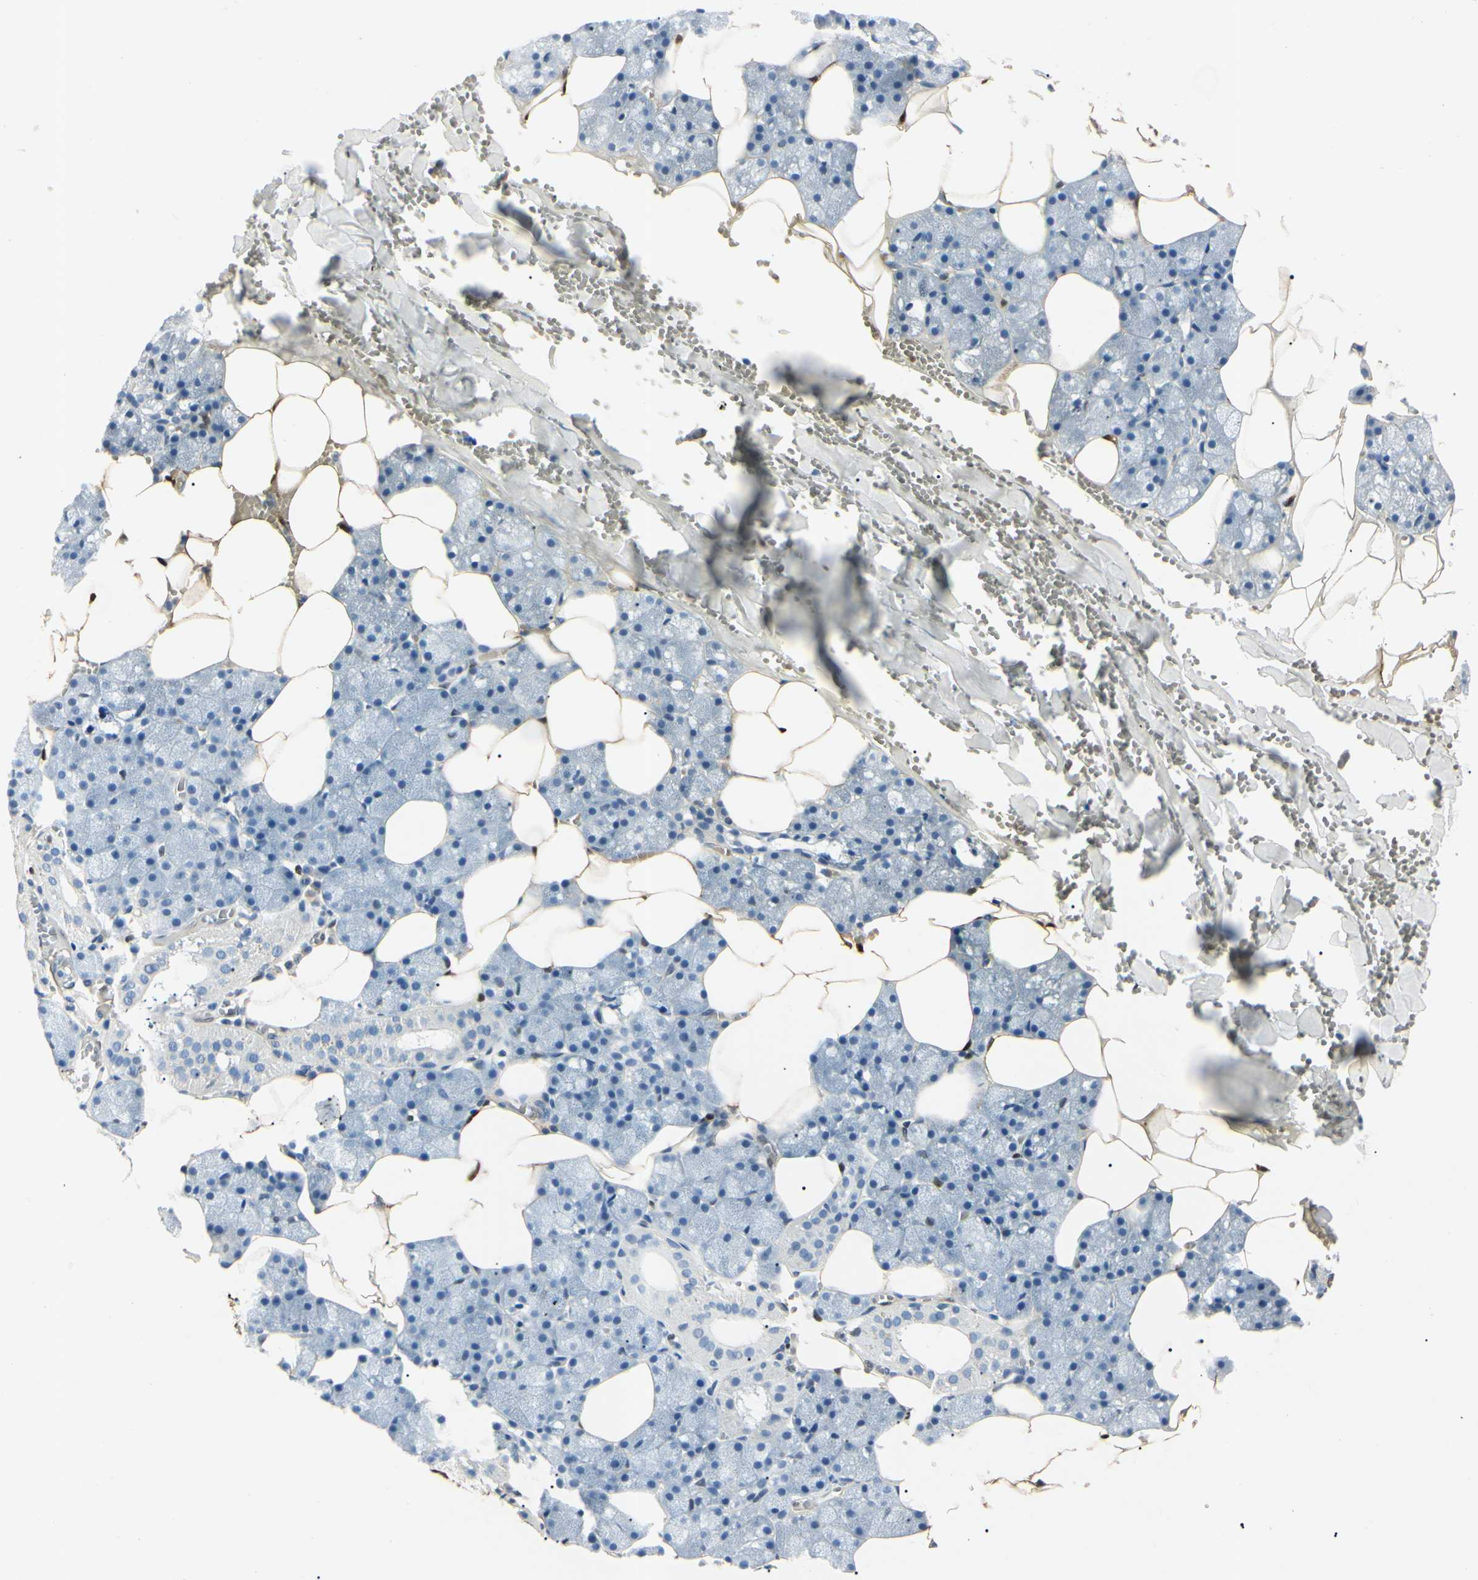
{"staining": {"intensity": "negative", "quantity": "none", "location": "none"}, "tissue": "salivary gland", "cell_type": "Glandular cells", "image_type": "normal", "snomed": [{"axis": "morphology", "description": "Normal tissue, NOS"}, {"axis": "topography", "description": "Salivary gland"}], "caption": "Immunohistochemistry of normal human salivary gland reveals no positivity in glandular cells. (DAB immunohistochemistry (IHC) with hematoxylin counter stain).", "gene": "AKR1C3", "patient": {"sex": "male", "age": 62}}